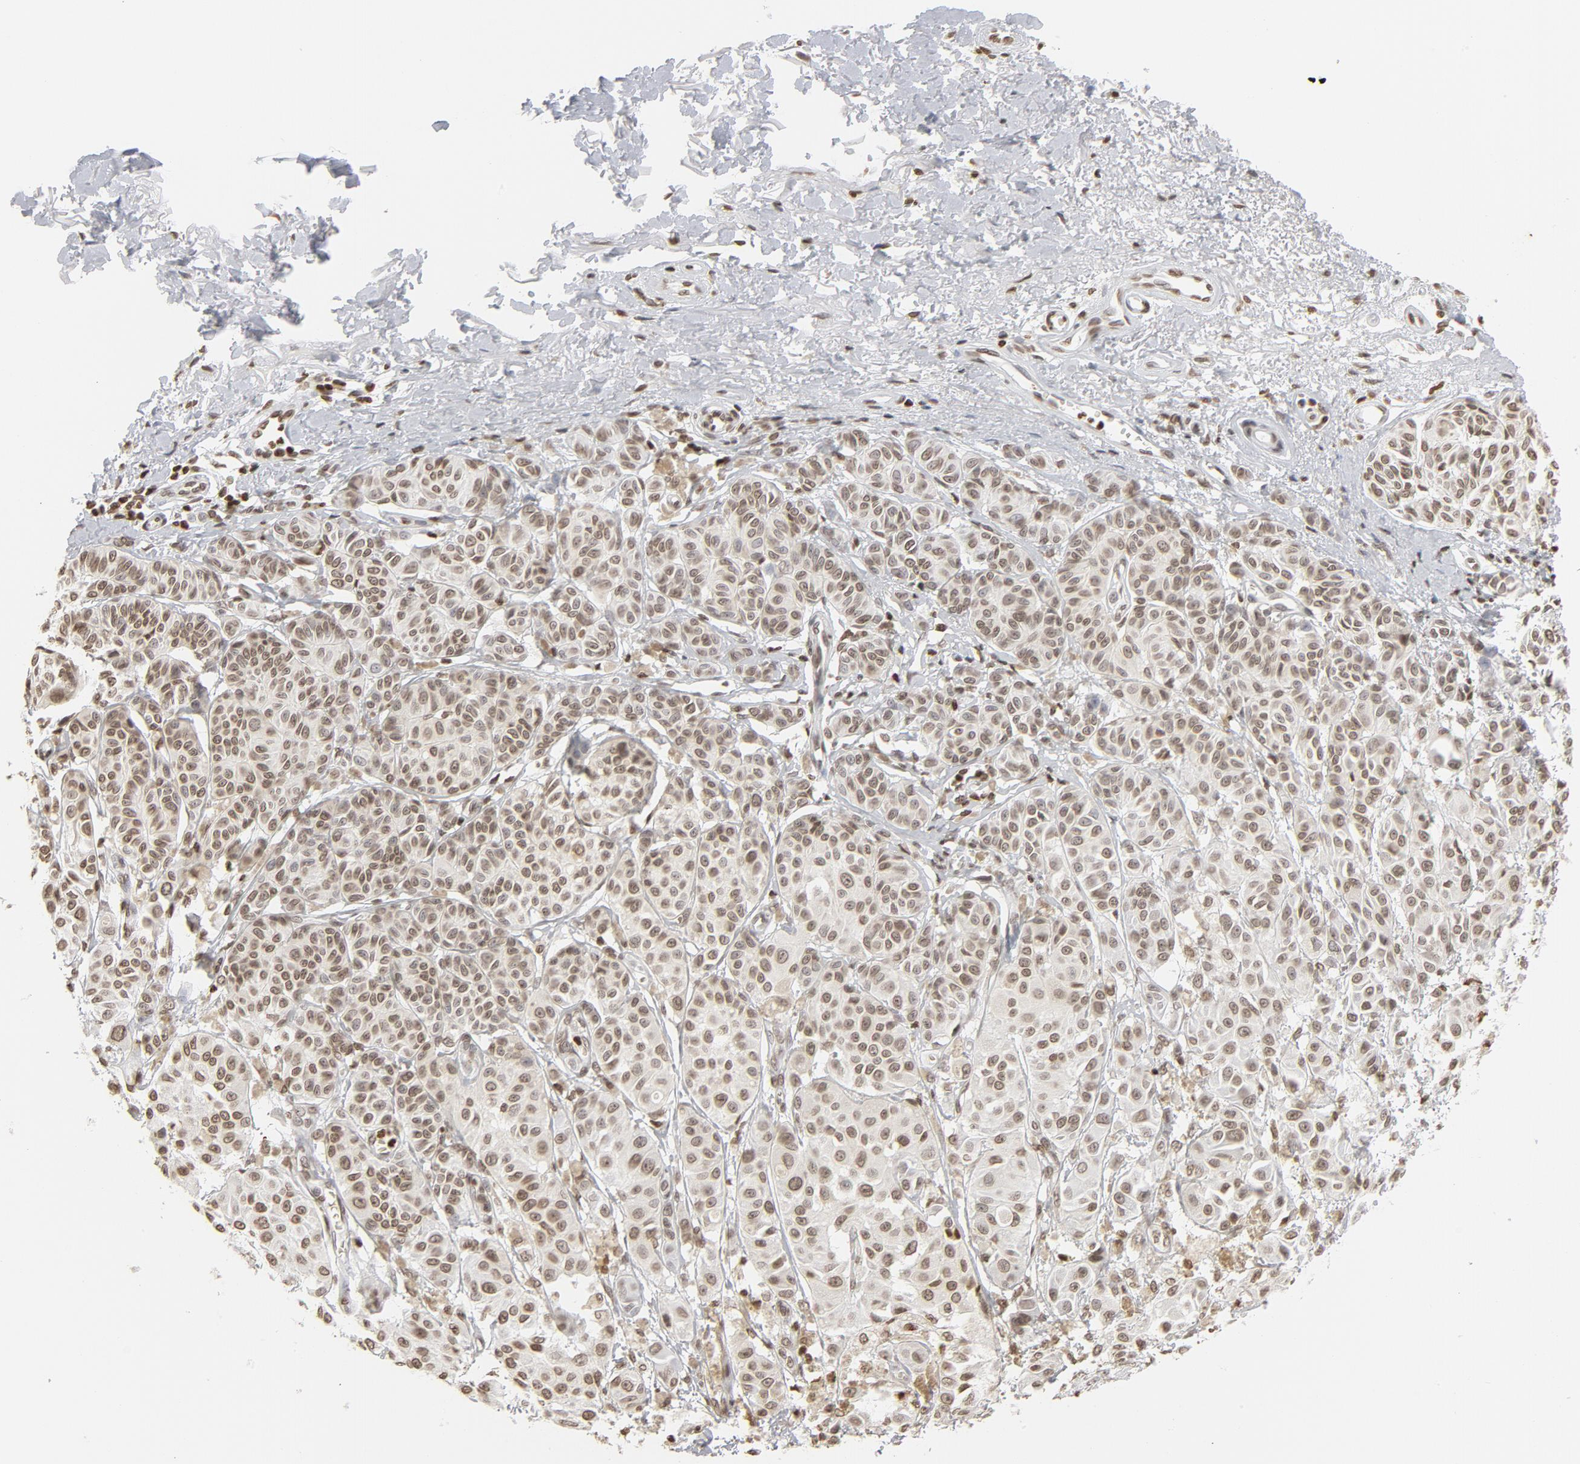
{"staining": {"intensity": "weak", "quantity": ">75%", "location": "nuclear"}, "tissue": "melanoma", "cell_type": "Tumor cells", "image_type": "cancer", "snomed": [{"axis": "morphology", "description": "Malignant melanoma, NOS"}, {"axis": "topography", "description": "Skin"}], "caption": "Protein expression analysis of malignant melanoma exhibits weak nuclear positivity in approximately >75% of tumor cells.", "gene": "H2AC12", "patient": {"sex": "male", "age": 76}}